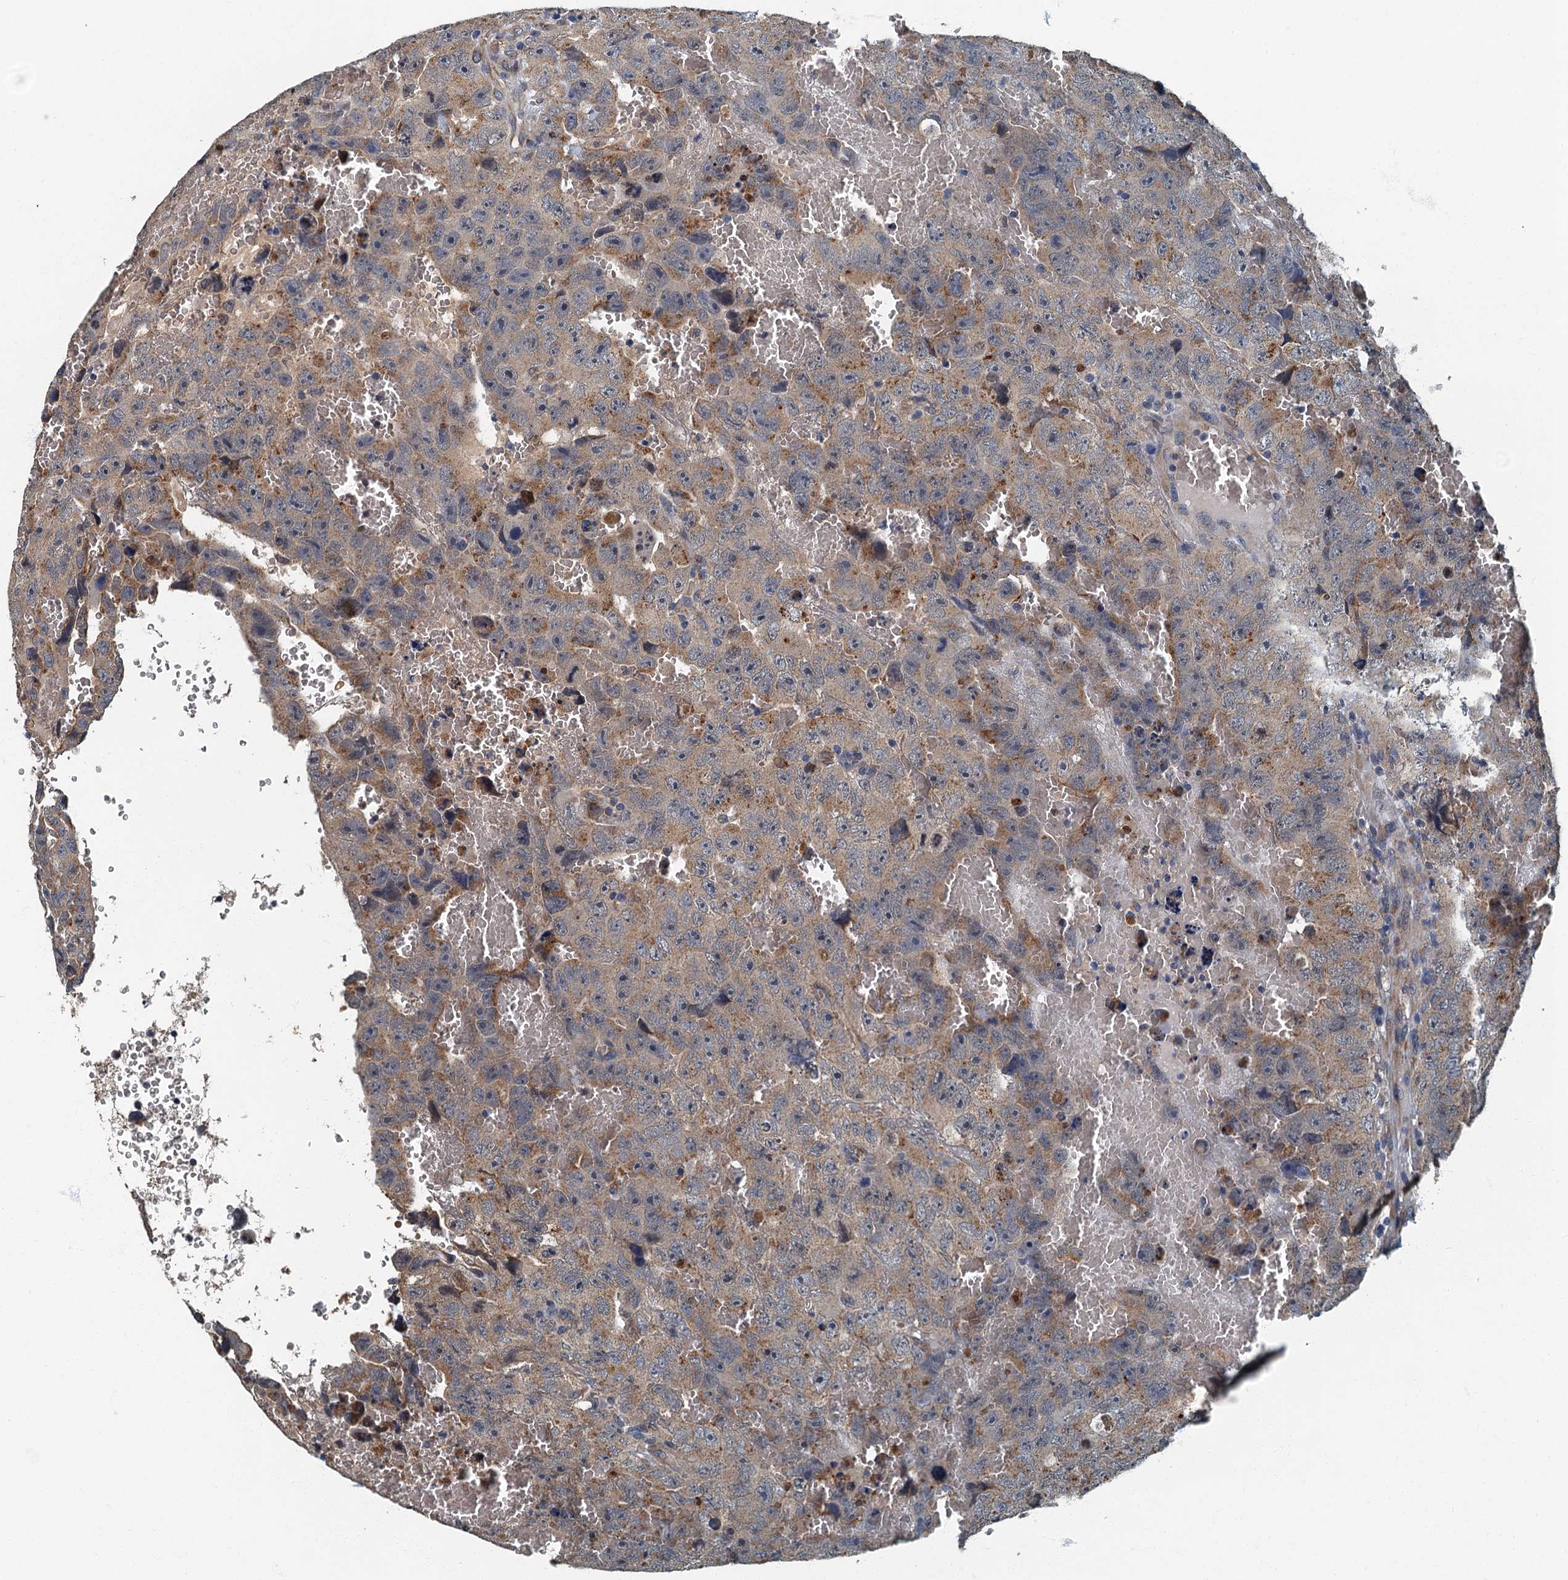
{"staining": {"intensity": "weak", "quantity": ">75%", "location": "cytoplasmic/membranous"}, "tissue": "testis cancer", "cell_type": "Tumor cells", "image_type": "cancer", "snomed": [{"axis": "morphology", "description": "Carcinoma, Embryonal, NOS"}, {"axis": "topography", "description": "Testis"}], "caption": "Immunohistochemical staining of embryonal carcinoma (testis) demonstrates low levels of weak cytoplasmic/membranous protein staining in about >75% of tumor cells.", "gene": "DDX49", "patient": {"sex": "male", "age": 45}}